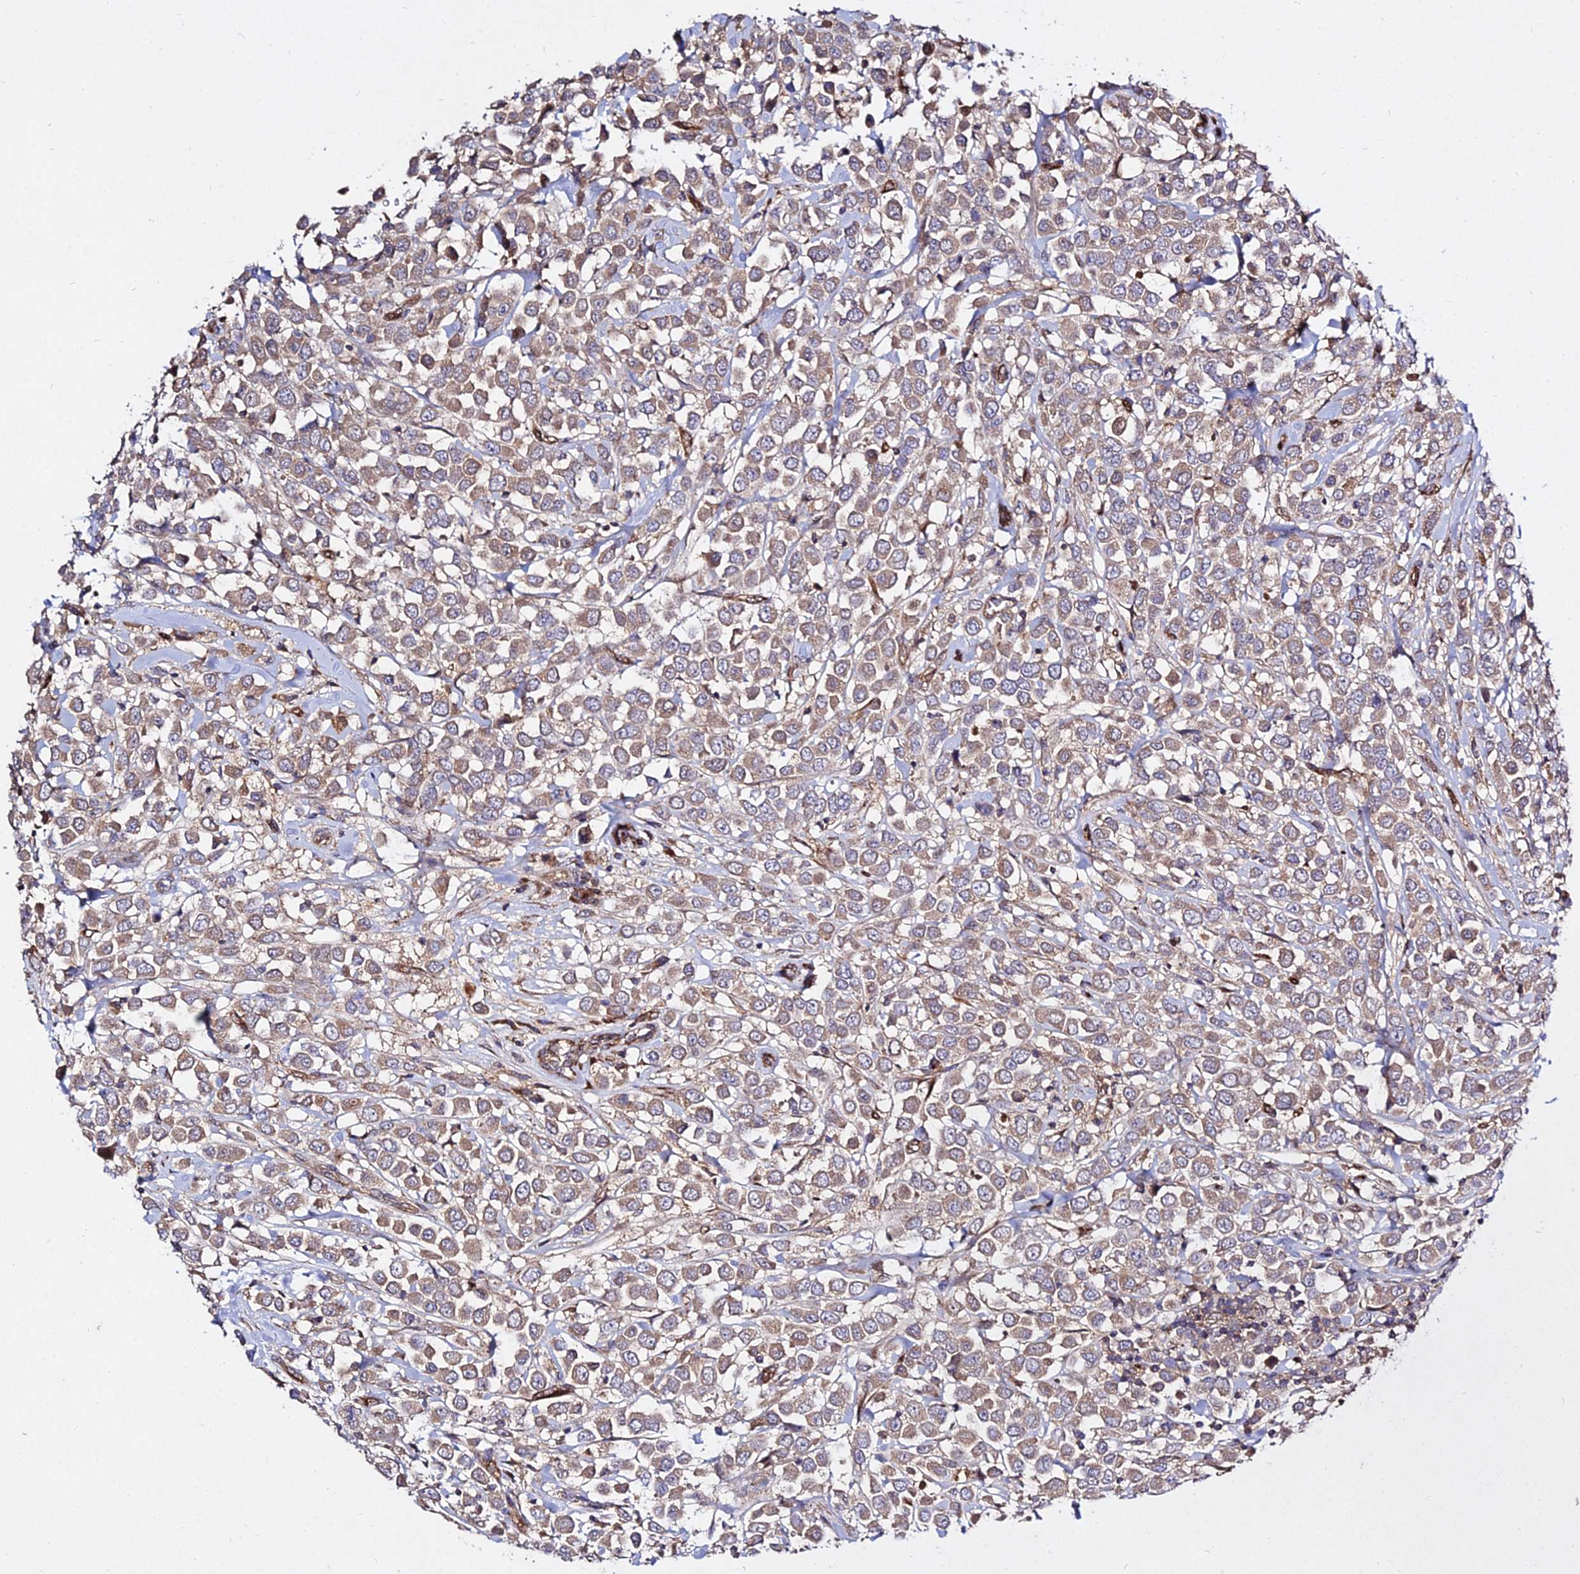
{"staining": {"intensity": "moderate", "quantity": ">75%", "location": "cytoplasmic/membranous"}, "tissue": "breast cancer", "cell_type": "Tumor cells", "image_type": "cancer", "snomed": [{"axis": "morphology", "description": "Duct carcinoma"}, {"axis": "topography", "description": "Breast"}], "caption": "This micrograph displays breast infiltrating ductal carcinoma stained with immunohistochemistry to label a protein in brown. The cytoplasmic/membranous of tumor cells show moderate positivity for the protein. Nuclei are counter-stained blue.", "gene": "GRTP1", "patient": {"sex": "female", "age": 61}}